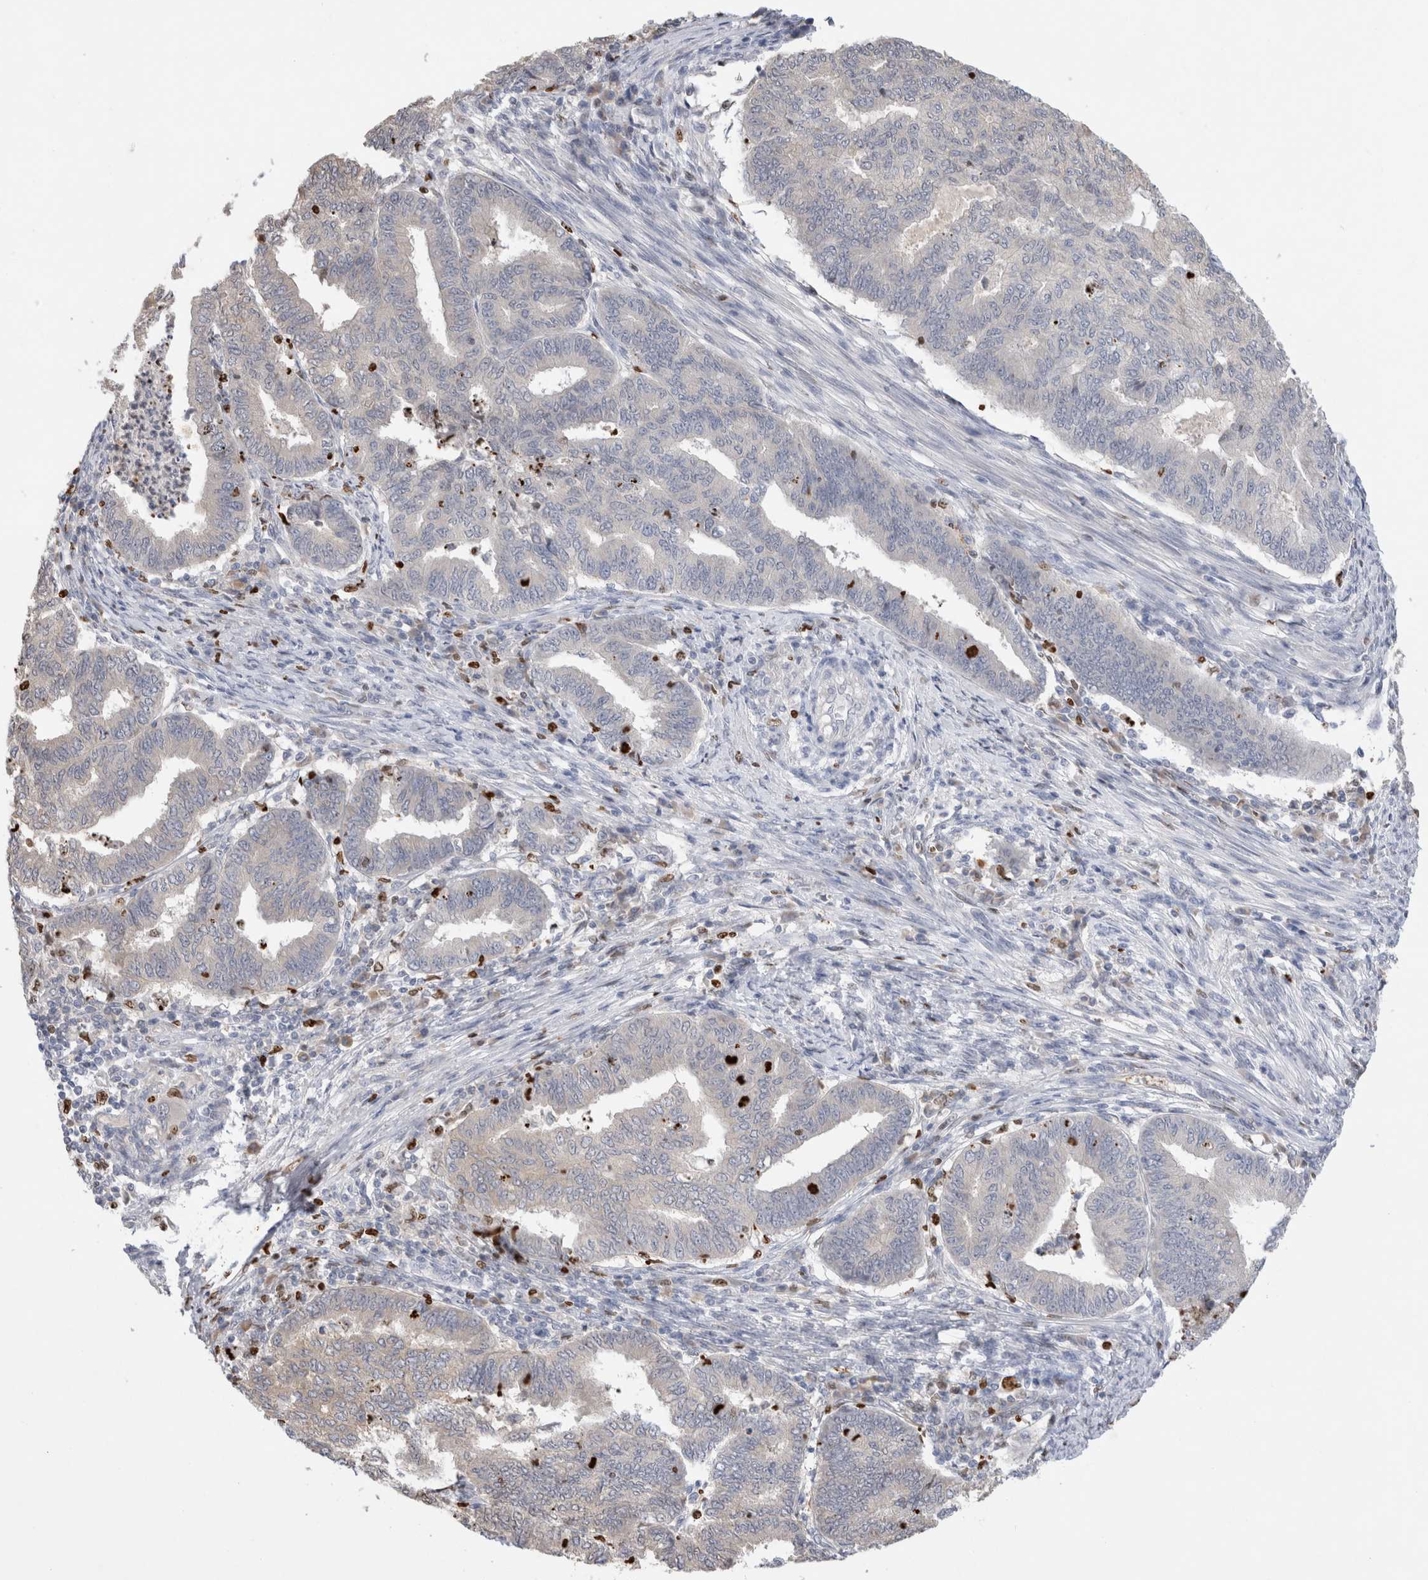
{"staining": {"intensity": "negative", "quantity": "none", "location": "none"}, "tissue": "endometrial cancer", "cell_type": "Tumor cells", "image_type": "cancer", "snomed": [{"axis": "morphology", "description": "Polyp, NOS"}, {"axis": "morphology", "description": "Adenocarcinoma, NOS"}, {"axis": "morphology", "description": "Adenoma, NOS"}, {"axis": "topography", "description": "Endometrium"}], "caption": "Tumor cells show no significant expression in endometrial adenocarcinoma.", "gene": "GAS1", "patient": {"sex": "female", "age": 79}}